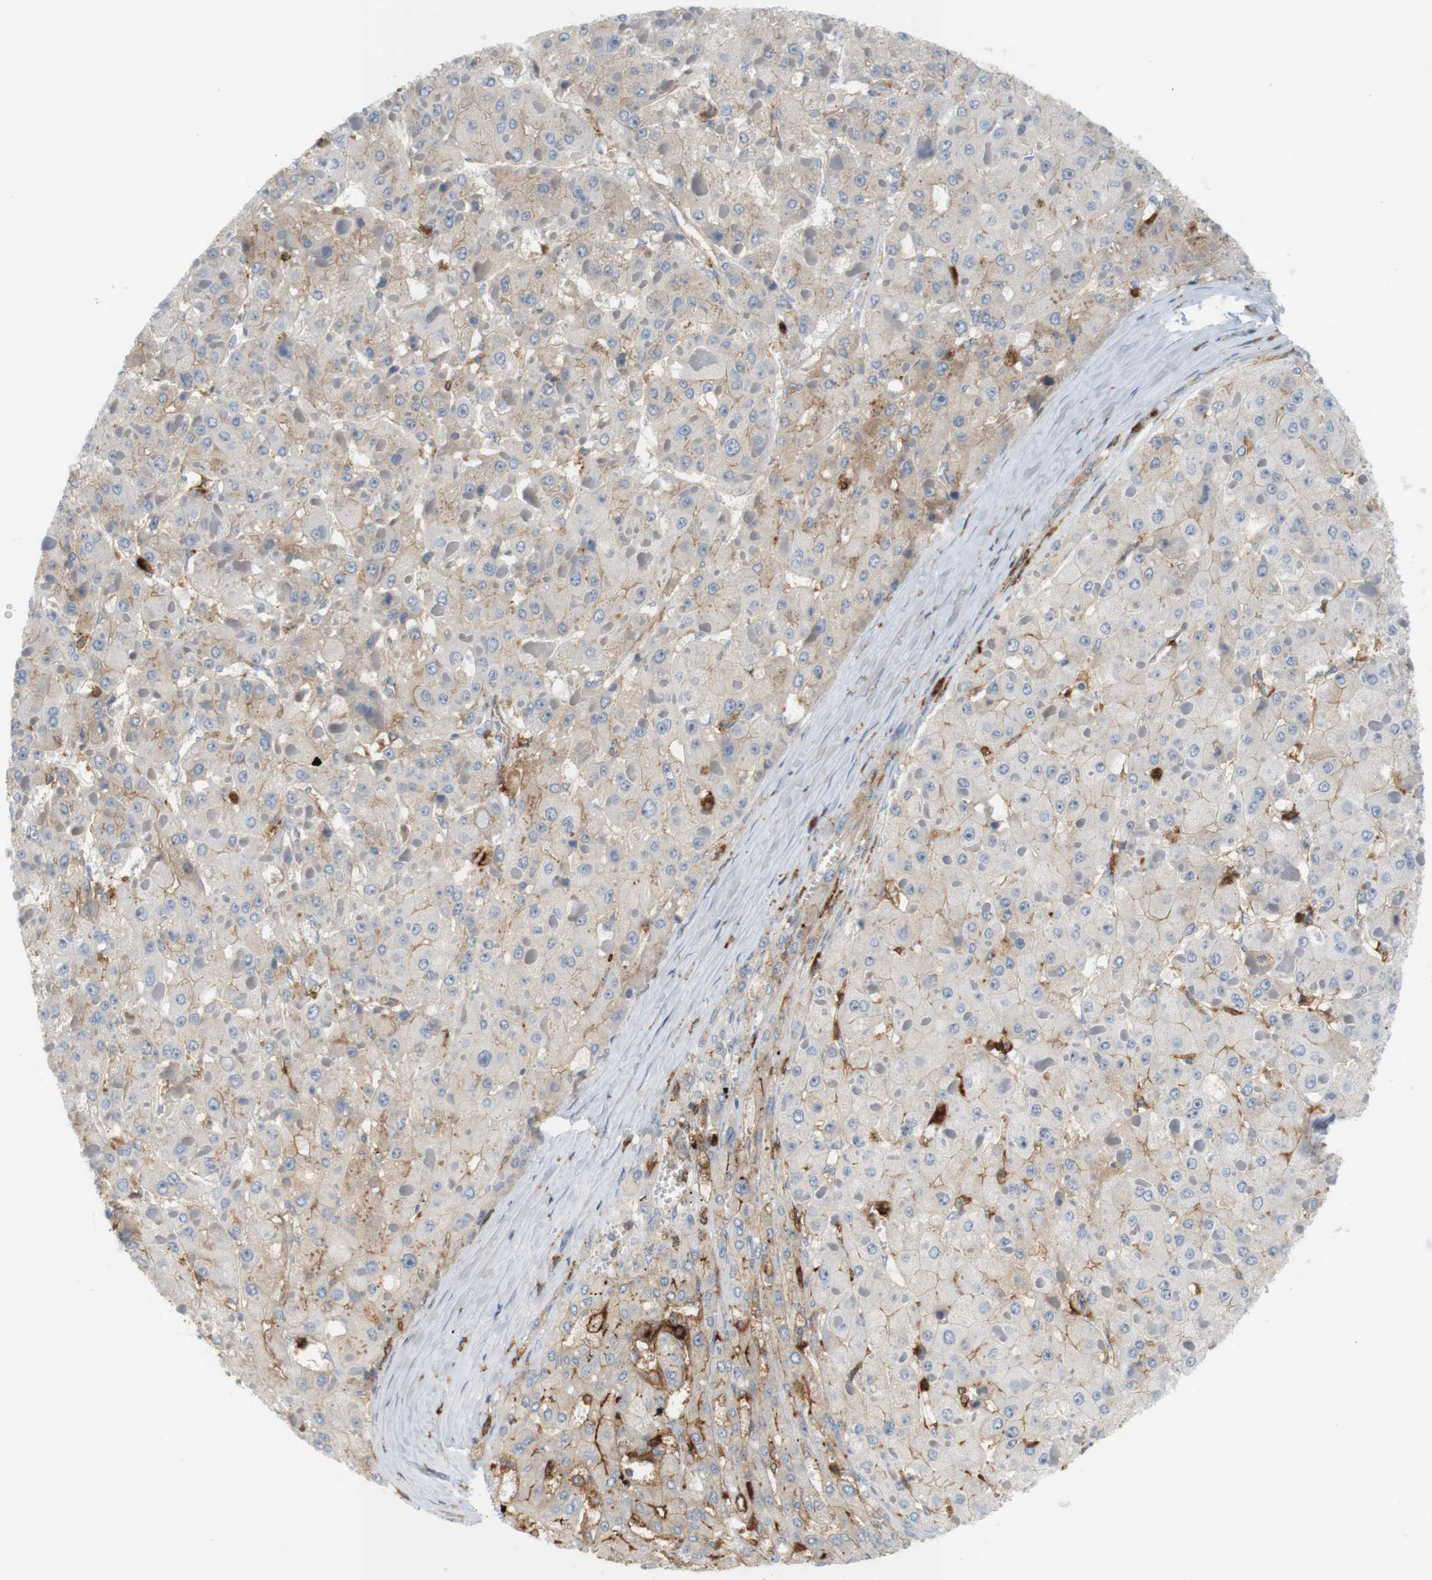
{"staining": {"intensity": "weak", "quantity": "<25%", "location": "cytoplasmic/membranous"}, "tissue": "liver cancer", "cell_type": "Tumor cells", "image_type": "cancer", "snomed": [{"axis": "morphology", "description": "Carcinoma, Hepatocellular, NOS"}, {"axis": "topography", "description": "Liver"}], "caption": "Immunohistochemistry histopathology image of human liver cancer stained for a protein (brown), which reveals no expression in tumor cells. (DAB (3,3'-diaminobenzidine) immunohistochemistry visualized using brightfield microscopy, high magnification).", "gene": "SIRPA", "patient": {"sex": "female", "age": 73}}